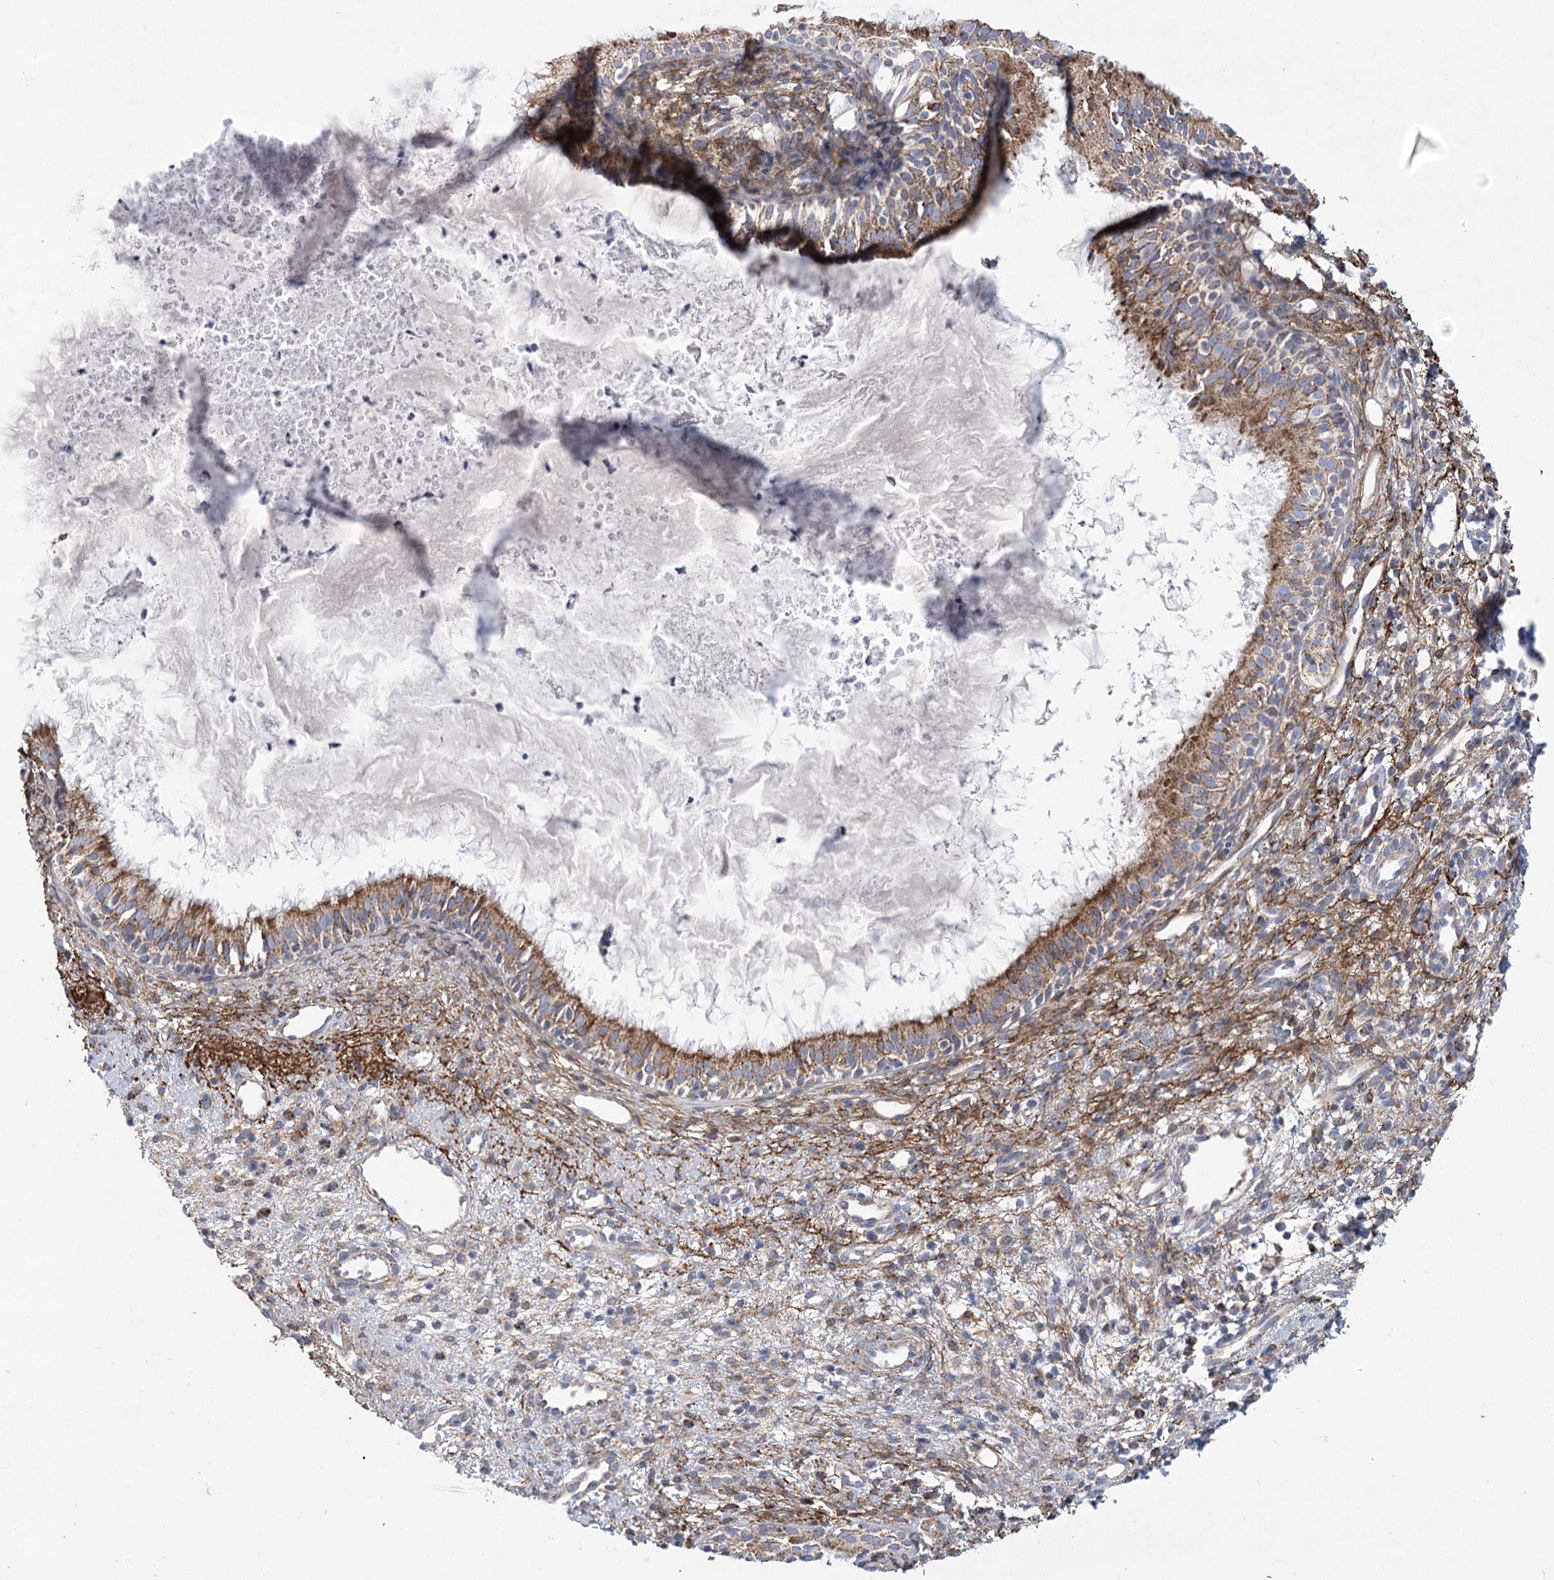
{"staining": {"intensity": "moderate", "quantity": ">75%", "location": "cytoplasmic/membranous"}, "tissue": "nasopharynx", "cell_type": "Respiratory epithelial cells", "image_type": "normal", "snomed": [{"axis": "morphology", "description": "Normal tissue, NOS"}, {"axis": "topography", "description": "Nasopharynx"}], "caption": "Protein staining demonstrates moderate cytoplasmic/membranous expression in about >75% of respiratory epithelial cells in normal nasopharynx.", "gene": "SNX7", "patient": {"sex": "male", "age": 22}}